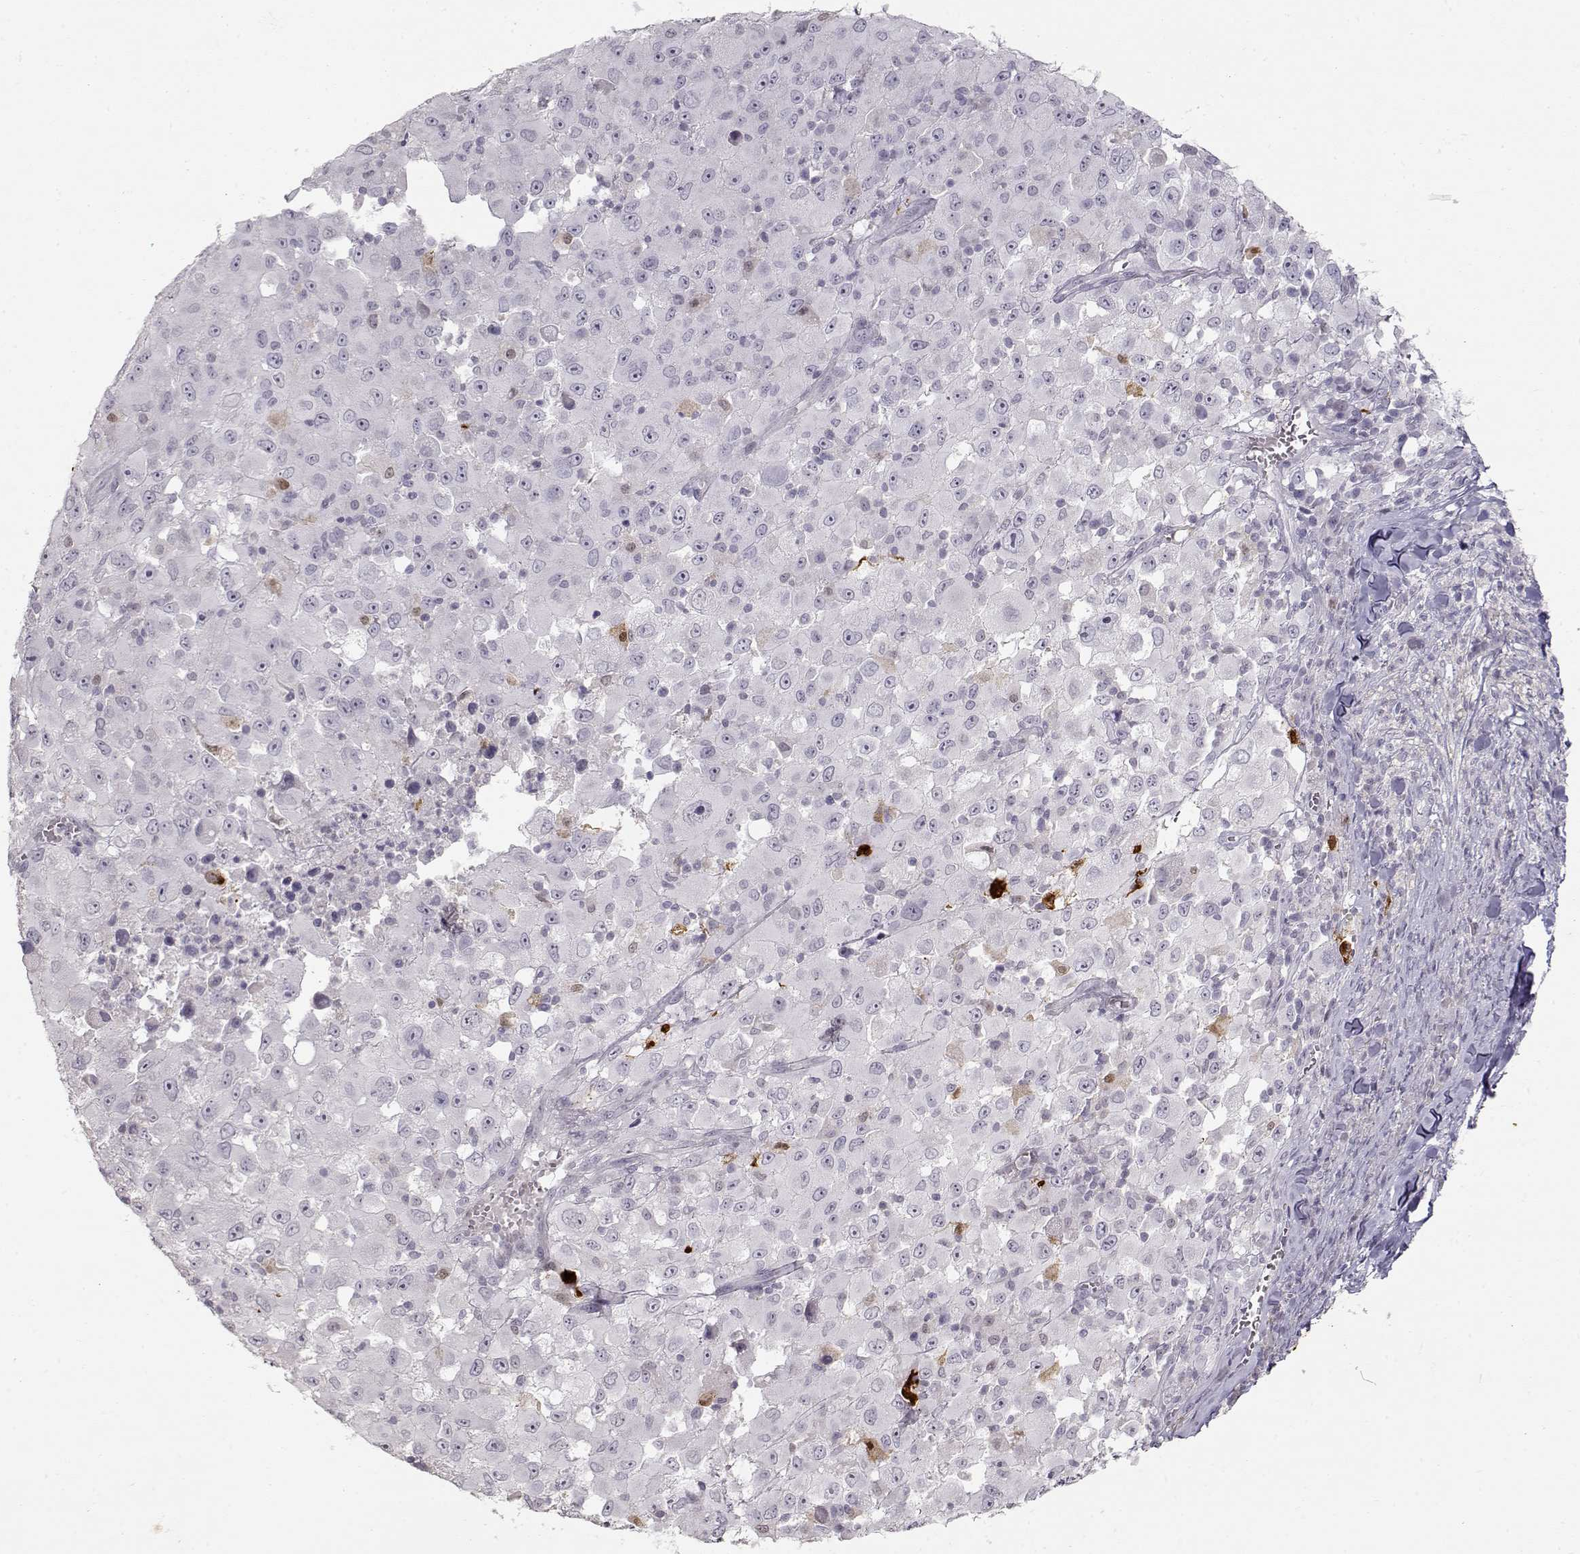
{"staining": {"intensity": "negative", "quantity": "none", "location": "none"}, "tissue": "melanoma", "cell_type": "Tumor cells", "image_type": "cancer", "snomed": [{"axis": "morphology", "description": "Malignant melanoma, Metastatic site"}, {"axis": "topography", "description": "Soft tissue"}], "caption": "An IHC photomicrograph of melanoma is shown. There is no staining in tumor cells of melanoma.", "gene": "S100B", "patient": {"sex": "male", "age": 50}}